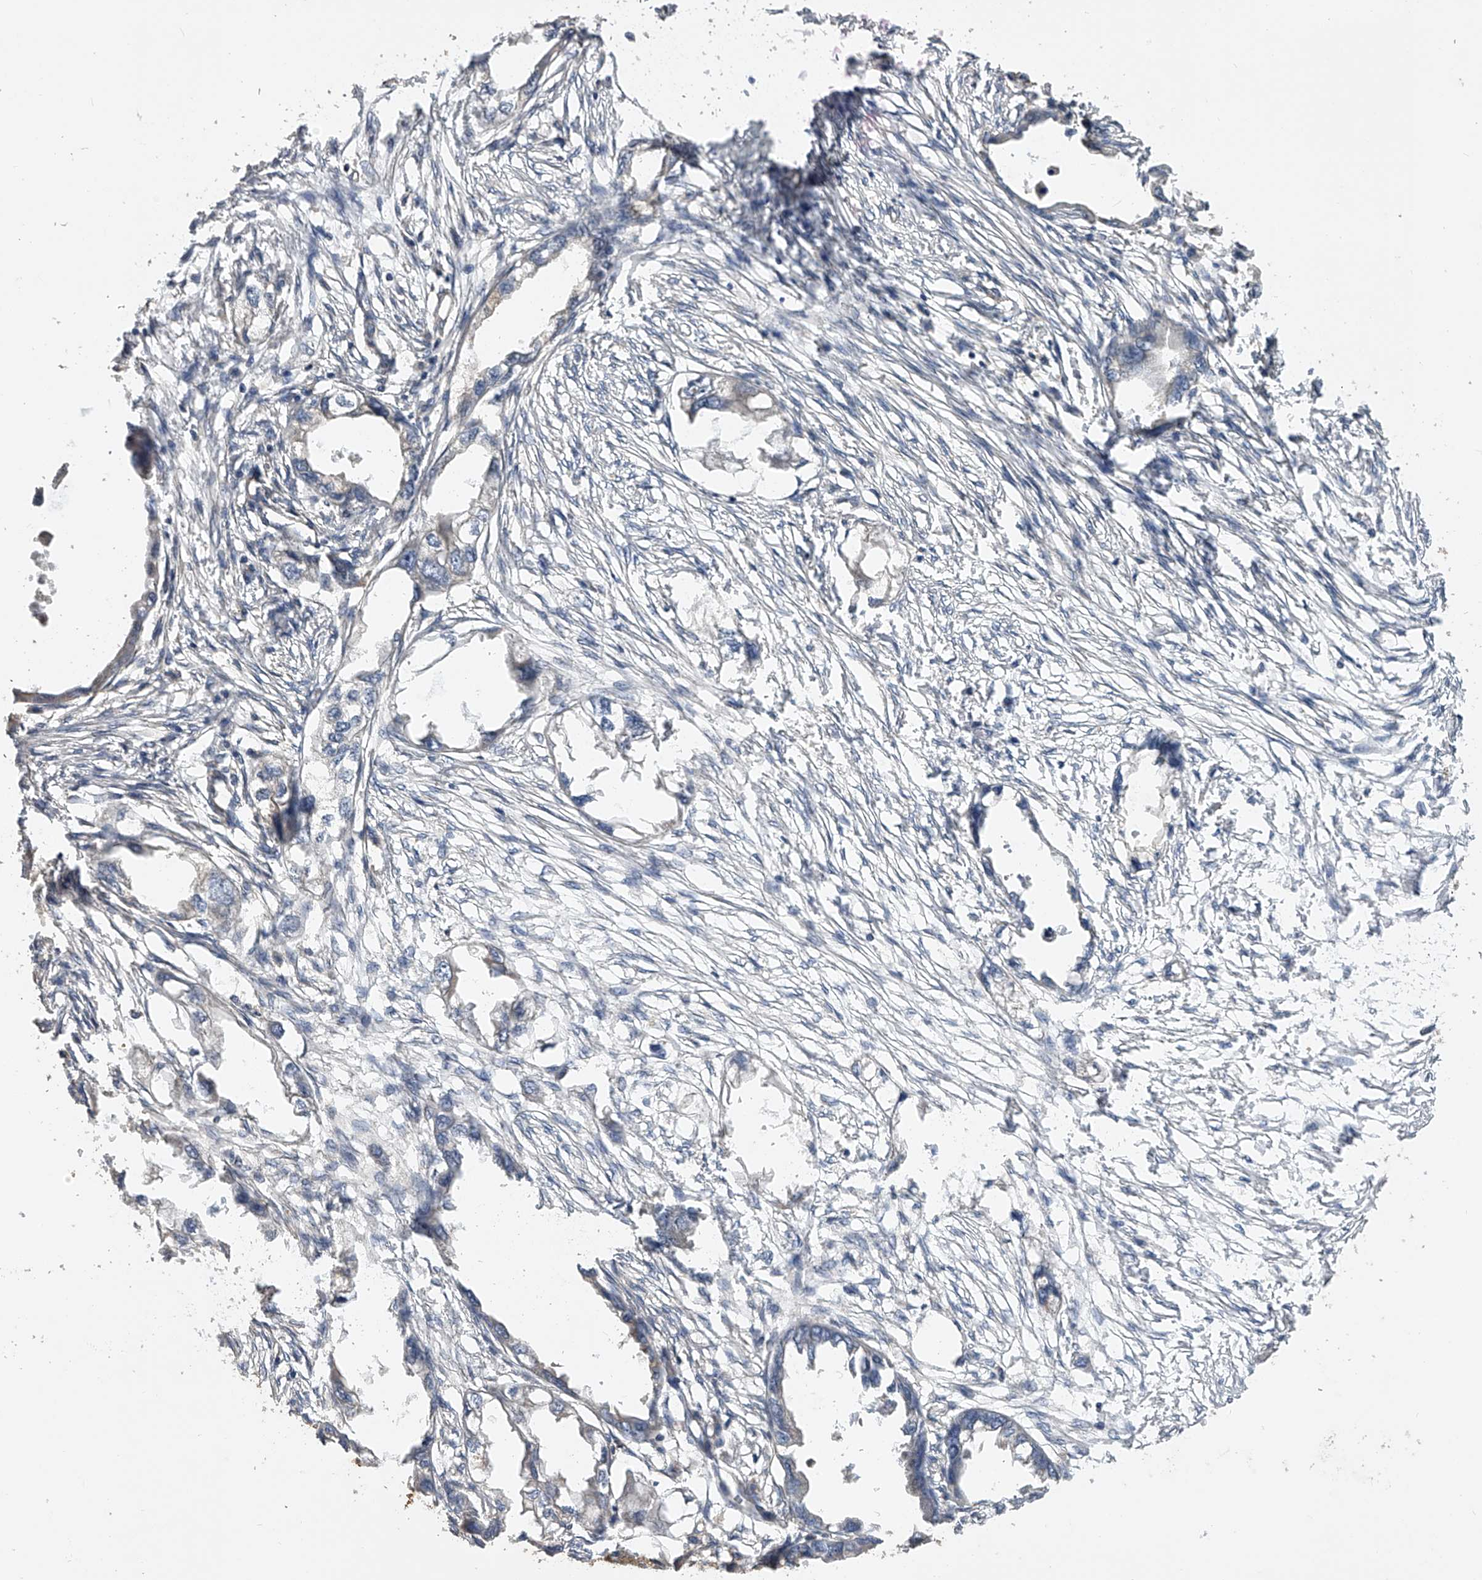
{"staining": {"intensity": "negative", "quantity": "none", "location": "none"}, "tissue": "endometrial cancer", "cell_type": "Tumor cells", "image_type": "cancer", "snomed": [{"axis": "morphology", "description": "Adenocarcinoma, NOS"}, {"axis": "morphology", "description": "Adenocarcinoma, metastatic, NOS"}, {"axis": "topography", "description": "Adipose tissue"}, {"axis": "topography", "description": "Endometrium"}], "caption": "The image reveals no significant positivity in tumor cells of metastatic adenocarcinoma (endometrial).", "gene": "PTPRA", "patient": {"sex": "female", "age": 67}}